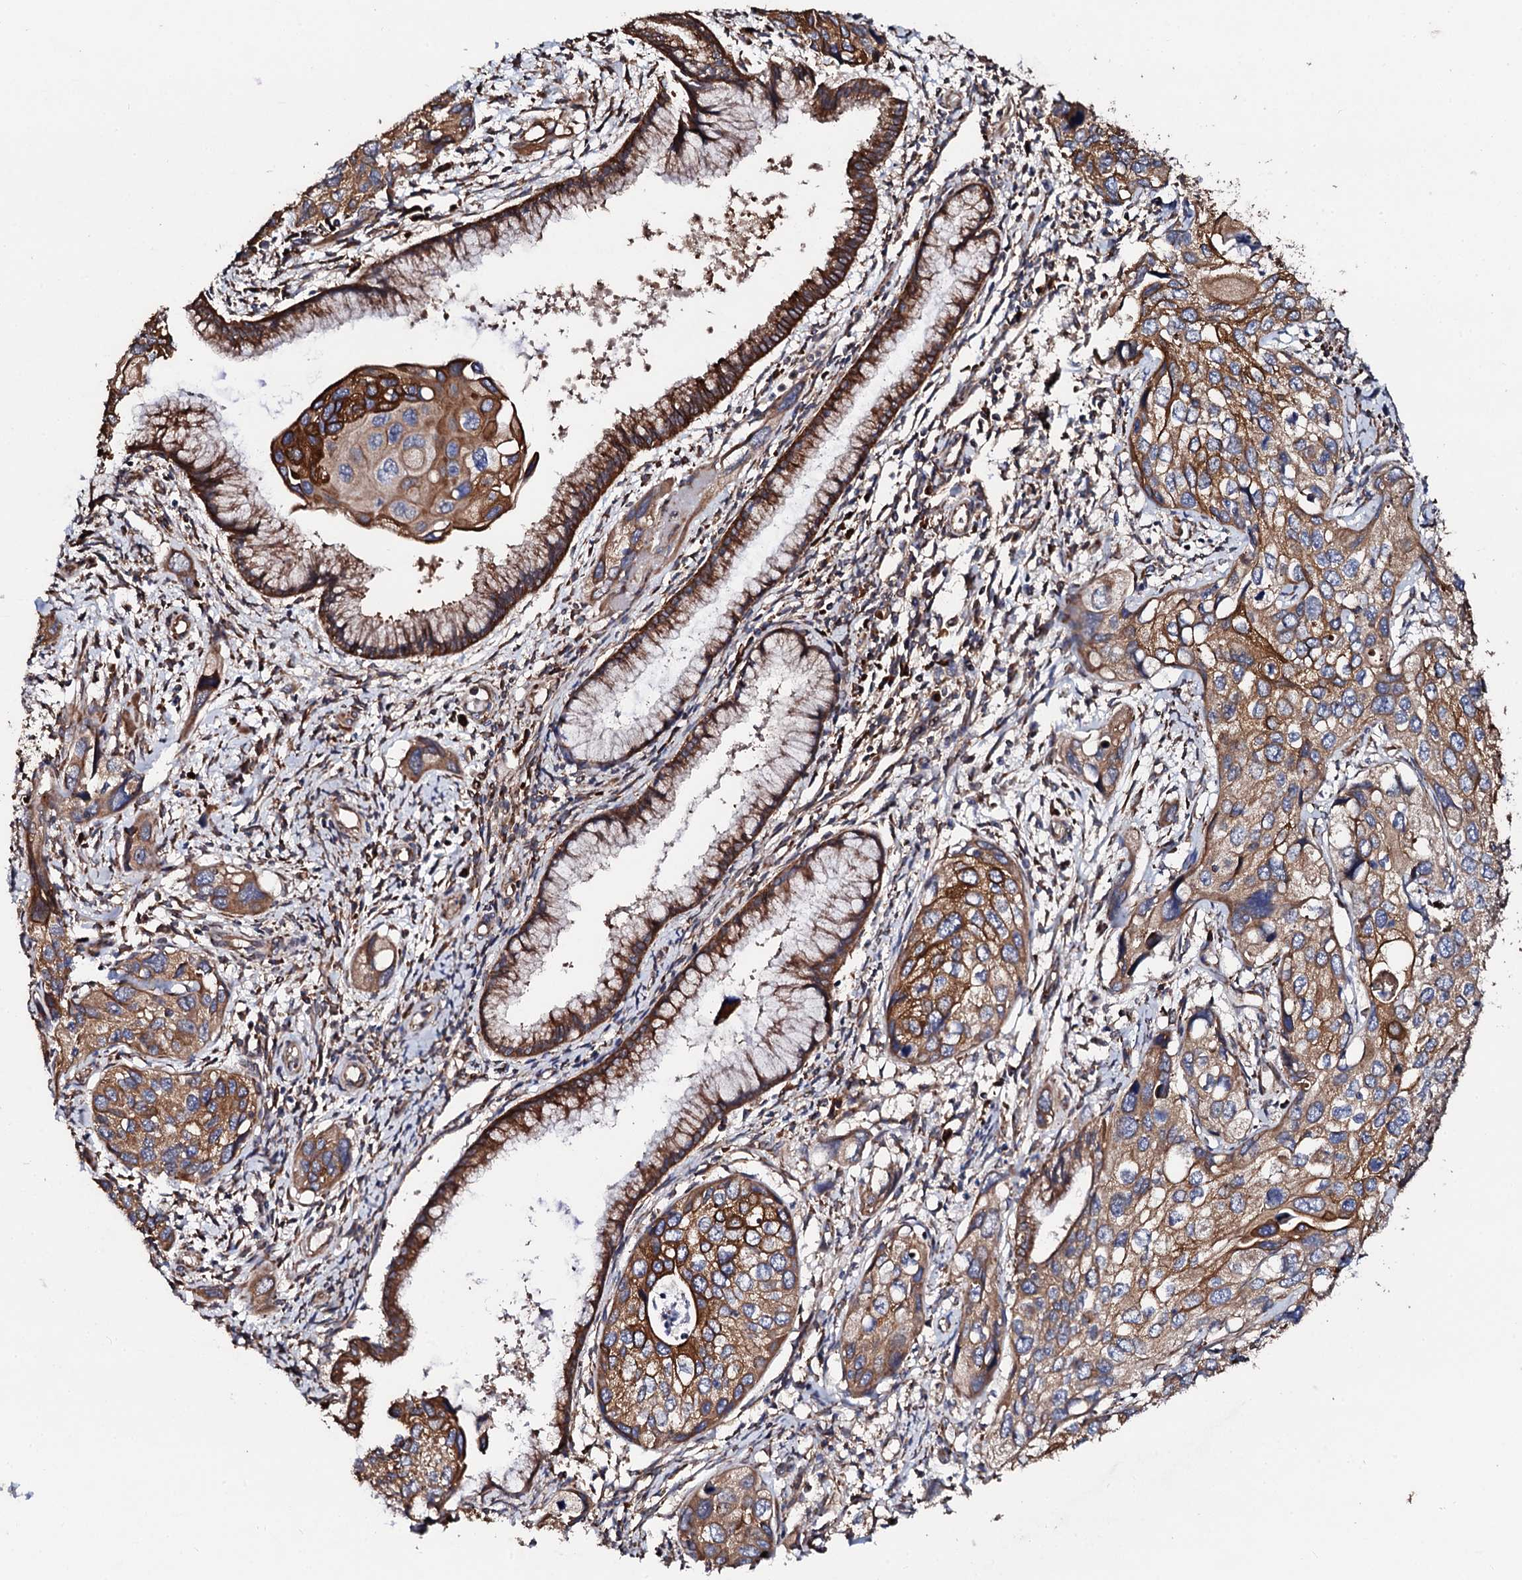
{"staining": {"intensity": "moderate", "quantity": ">75%", "location": "cytoplasmic/membranous"}, "tissue": "cervical cancer", "cell_type": "Tumor cells", "image_type": "cancer", "snomed": [{"axis": "morphology", "description": "Squamous cell carcinoma, NOS"}, {"axis": "topography", "description": "Cervix"}], "caption": "Protein staining of squamous cell carcinoma (cervical) tissue reveals moderate cytoplasmic/membranous expression in approximately >75% of tumor cells. (Stains: DAB in brown, nuclei in blue, Microscopy: brightfield microscopy at high magnification).", "gene": "CKAP5", "patient": {"sex": "female", "age": 55}}